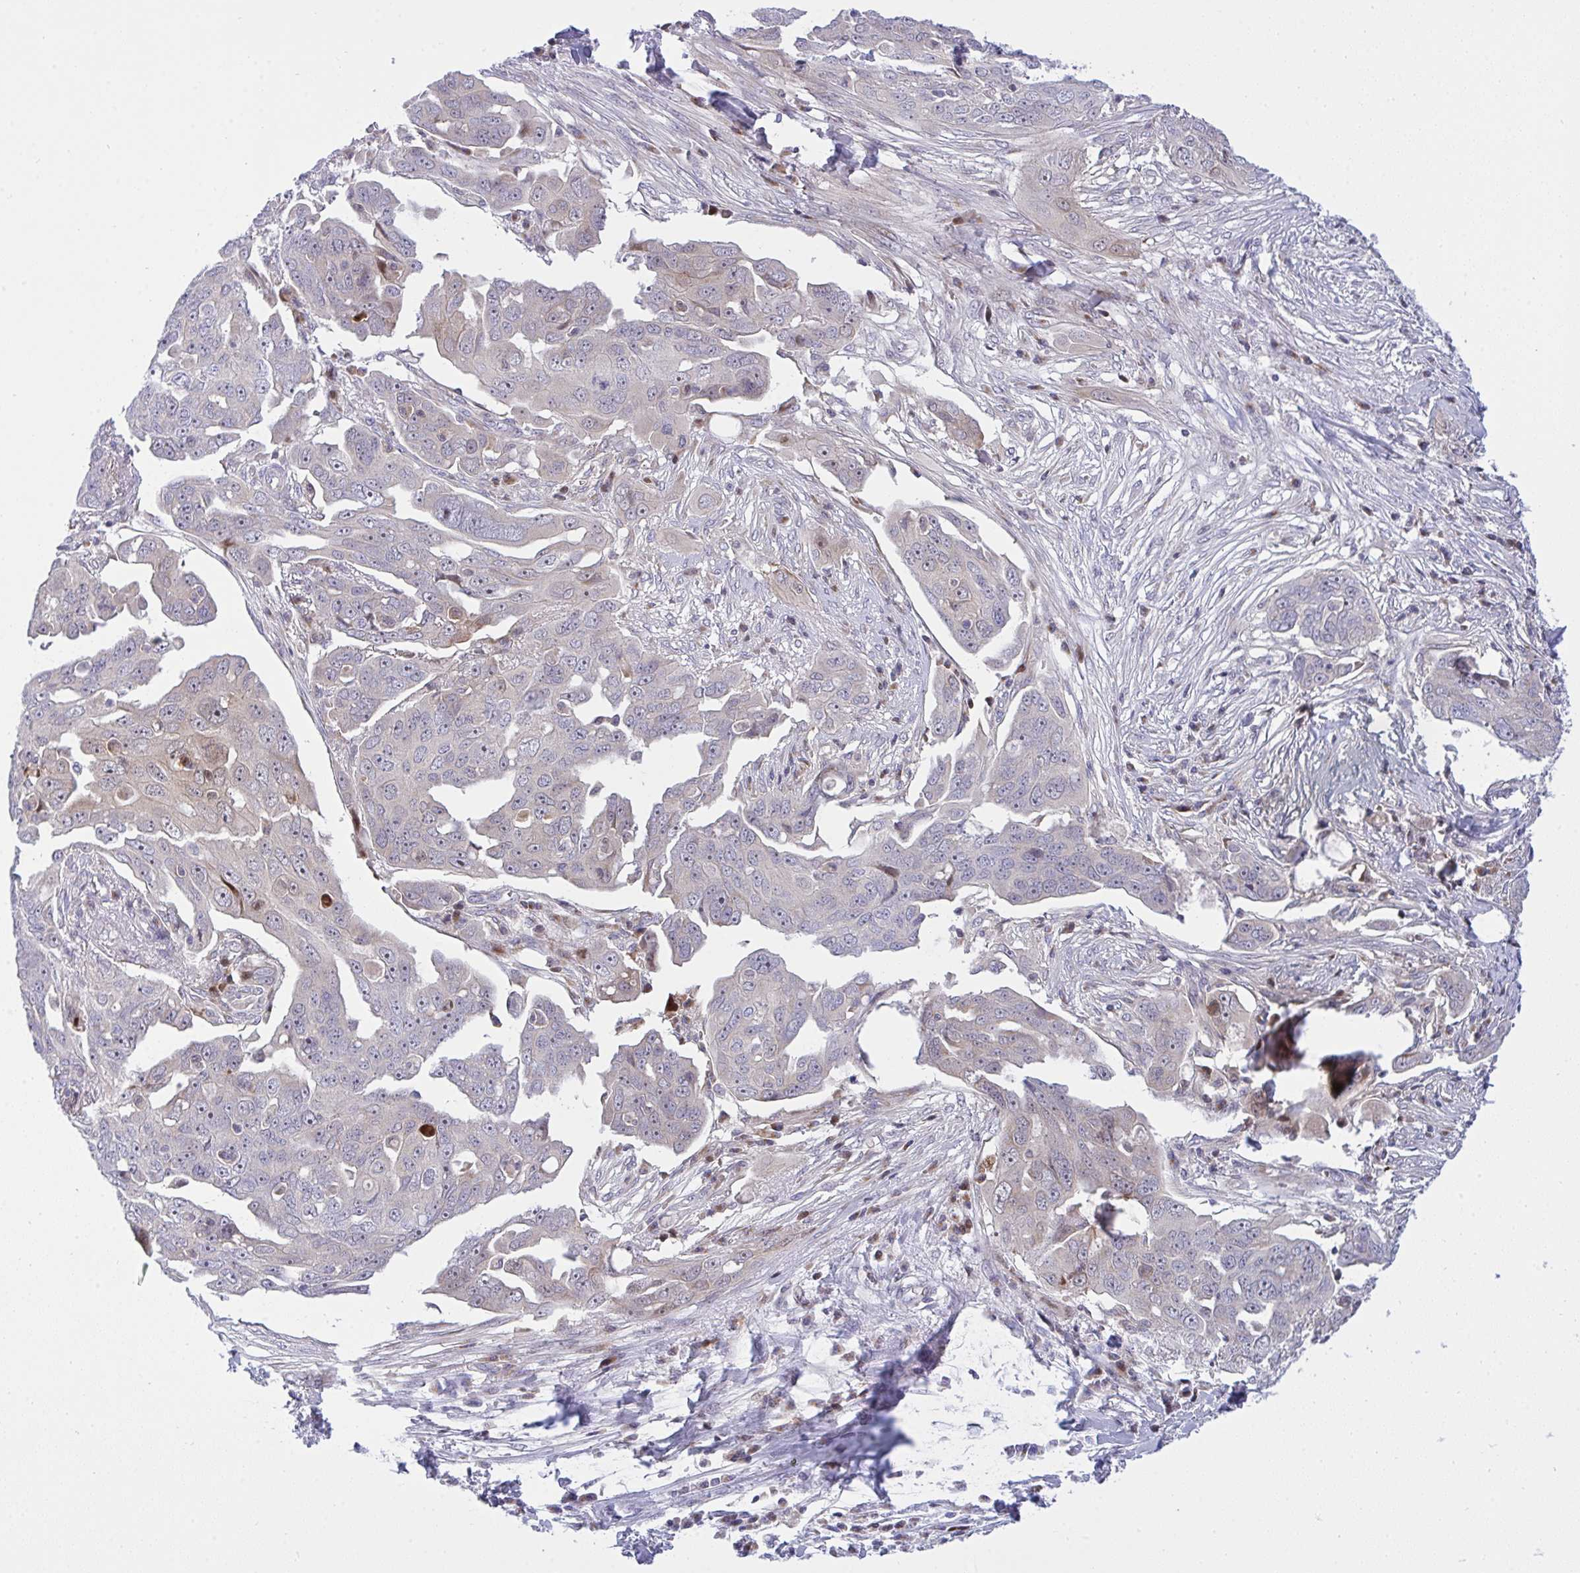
{"staining": {"intensity": "negative", "quantity": "none", "location": "none"}, "tissue": "ovarian cancer", "cell_type": "Tumor cells", "image_type": "cancer", "snomed": [{"axis": "morphology", "description": "Carcinoma, endometroid"}, {"axis": "topography", "description": "Ovary"}], "caption": "The photomicrograph shows no significant expression in tumor cells of ovarian endometroid carcinoma.", "gene": "ZNF554", "patient": {"sex": "female", "age": 70}}